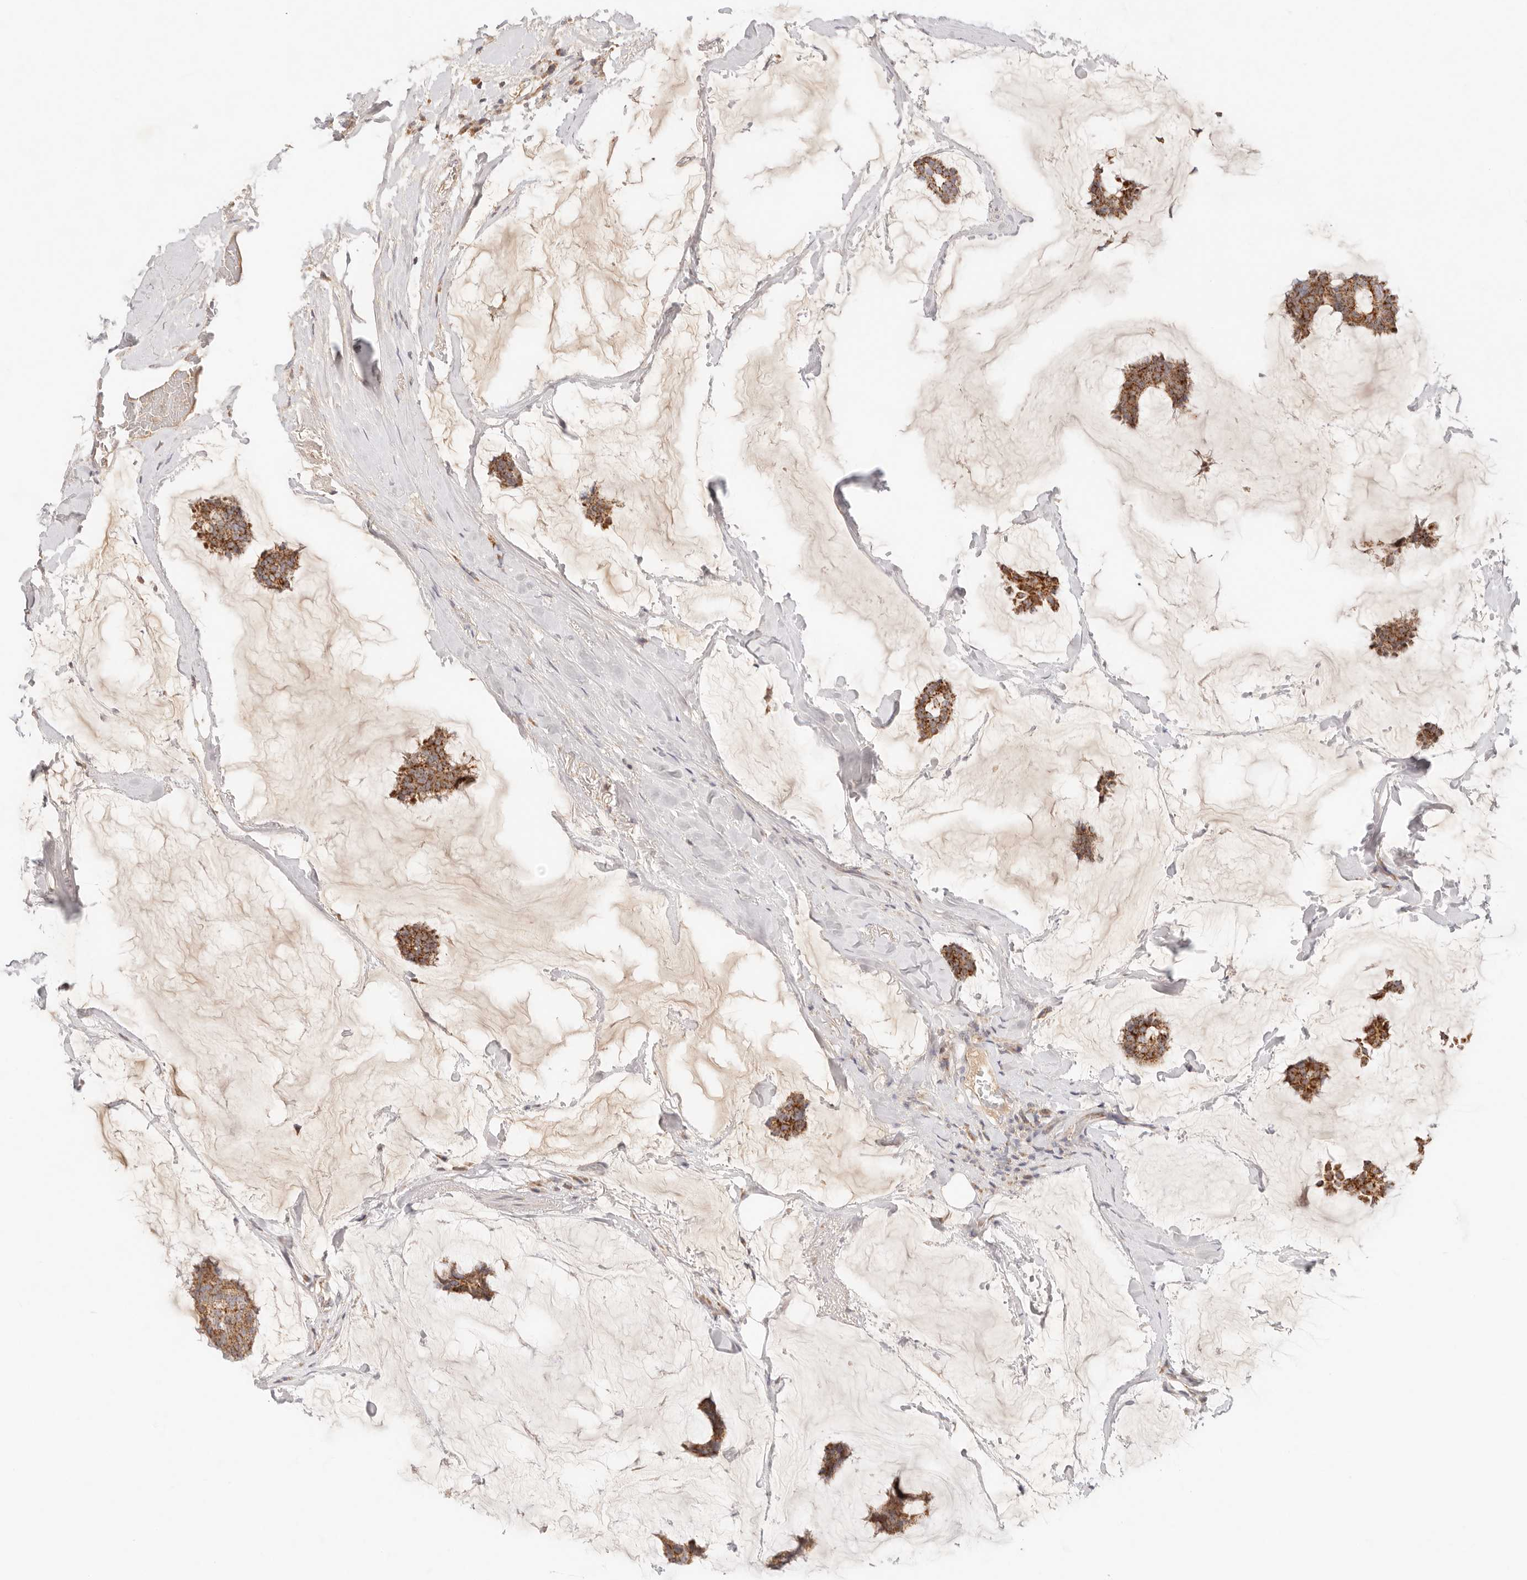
{"staining": {"intensity": "moderate", "quantity": ">75%", "location": "cytoplasmic/membranous"}, "tissue": "breast cancer", "cell_type": "Tumor cells", "image_type": "cancer", "snomed": [{"axis": "morphology", "description": "Duct carcinoma"}, {"axis": "topography", "description": "Breast"}], "caption": "The immunohistochemical stain labels moderate cytoplasmic/membranous positivity in tumor cells of breast cancer tissue.", "gene": "COA6", "patient": {"sex": "female", "age": 93}}